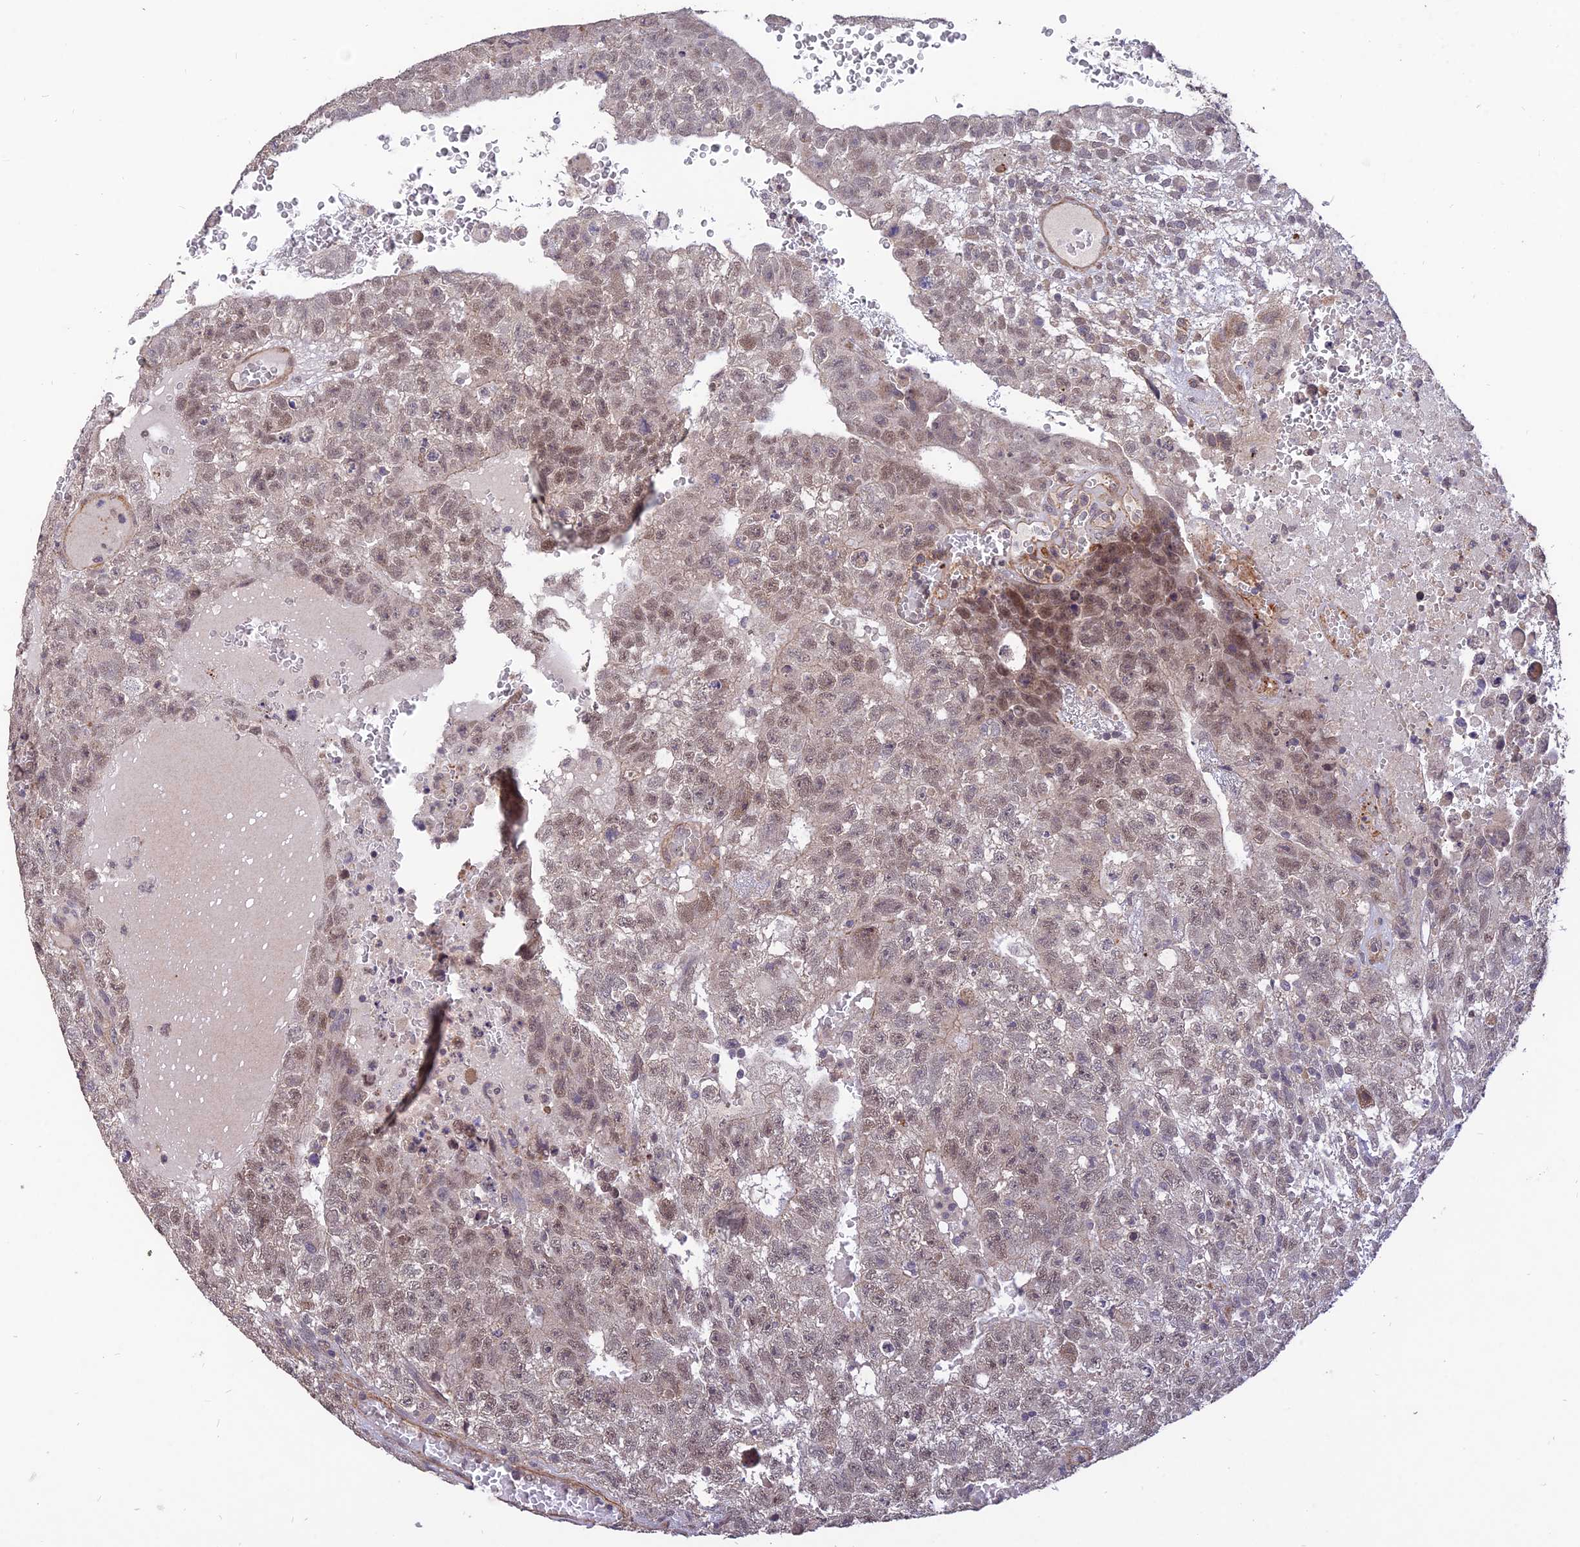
{"staining": {"intensity": "weak", "quantity": "25%-75%", "location": "nuclear"}, "tissue": "testis cancer", "cell_type": "Tumor cells", "image_type": "cancer", "snomed": [{"axis": "morphology", "description": "Carcinoma, Embryonal, NOS"}, {"axis": "topography", "description": "Testis"}], "caption": "The image reveals immunohistochemical staining of embryonal carcinoma (testis). There is weak nuclear positivity is appreciated in approximately 25%-75% of tumor cells.", "gene": "PAGR1", "patient": {"sex": "male", "age": 26}}